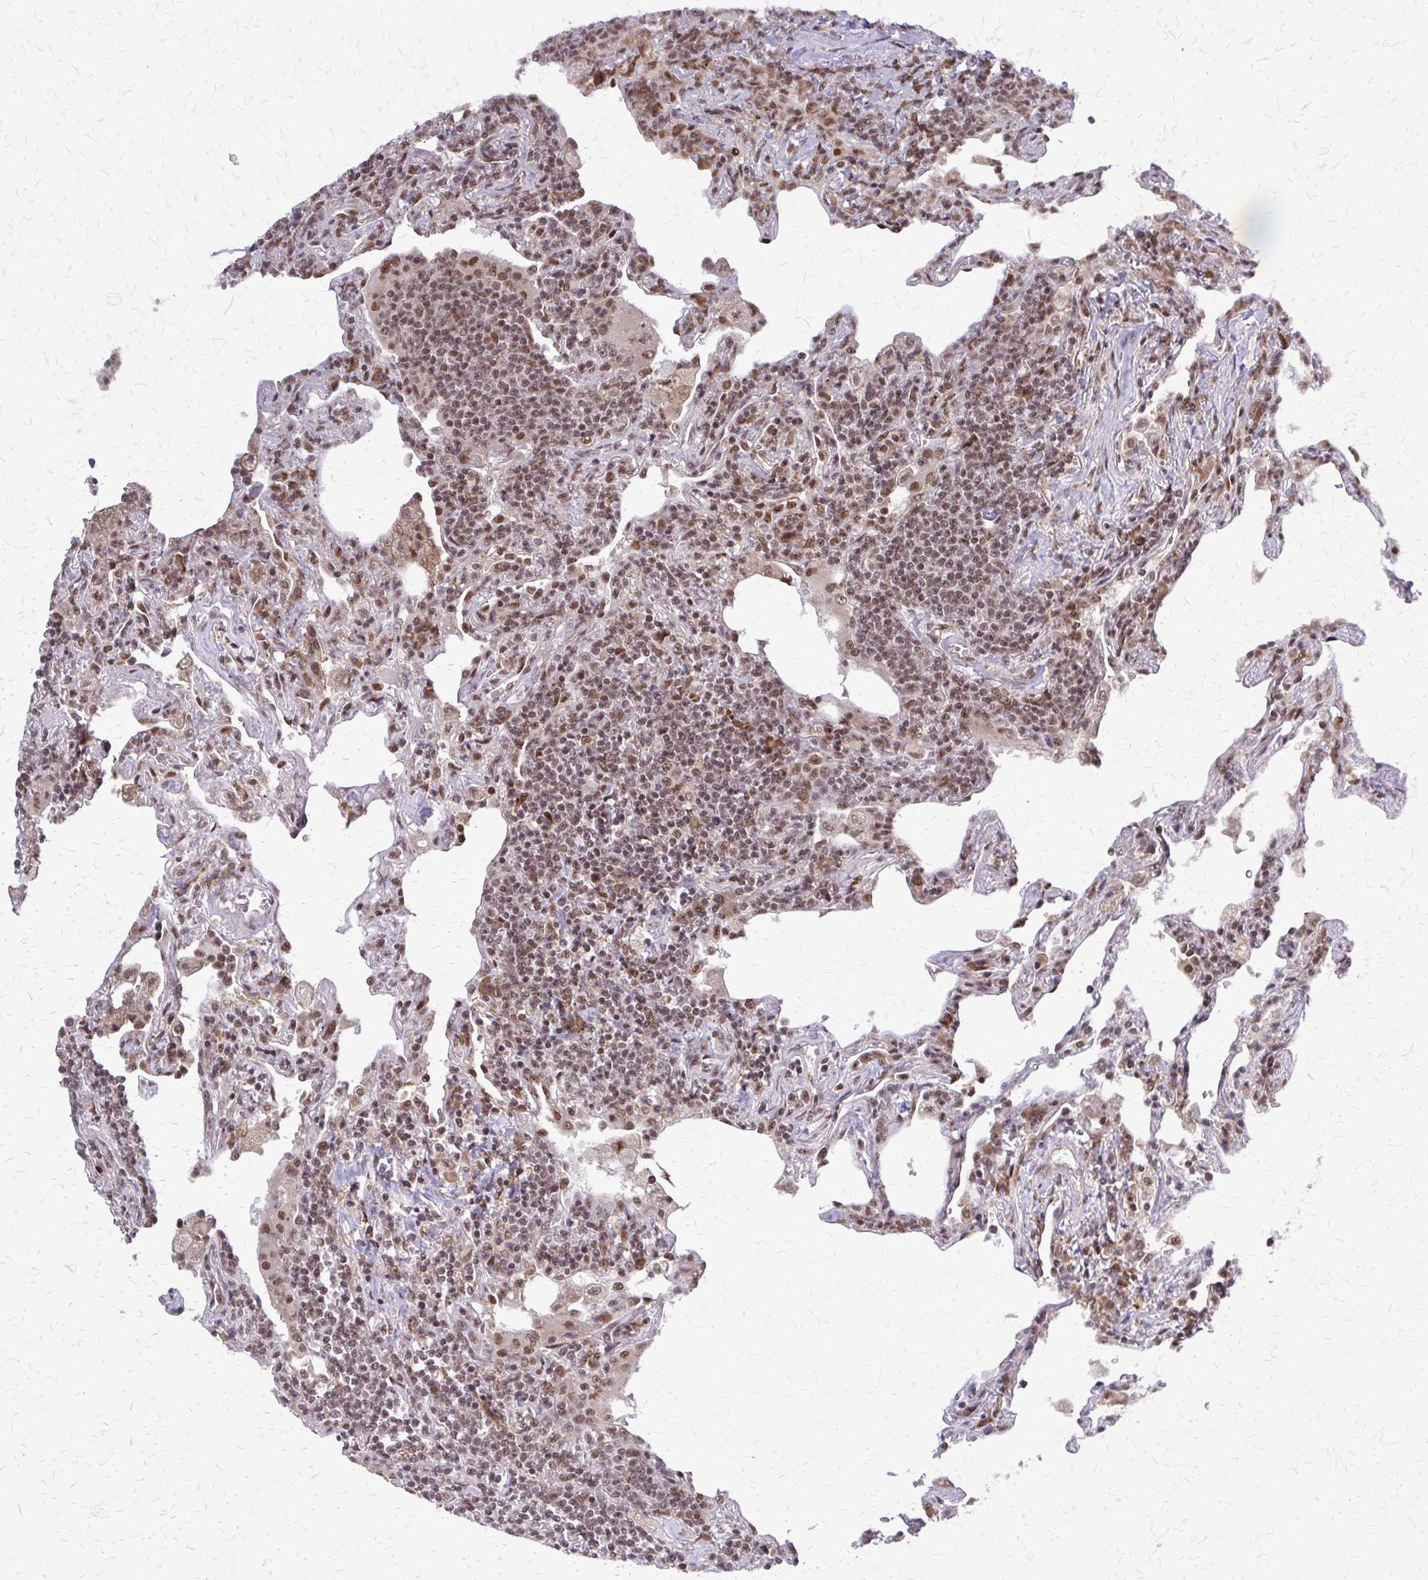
{"staining": {"intensity": "moderate", "quantity": ">75%", "location": "nuclear"}, "tissue": "lymphoma", "cell_type": "Tumor cells", "image_type": "cancer", "snomed": [{"axis": "morphology", "description": "Malignant lymphoma, non-Hodgkin's type, Low grade"}, {"axis": "topography", "description": "Lung"}], "caption": "A brown stain highlights moderate nuclear expression of a protein in lymphoma tumor cells.", "gene": "HDAC3", "patient": {"sex": "female", "age": 71}}